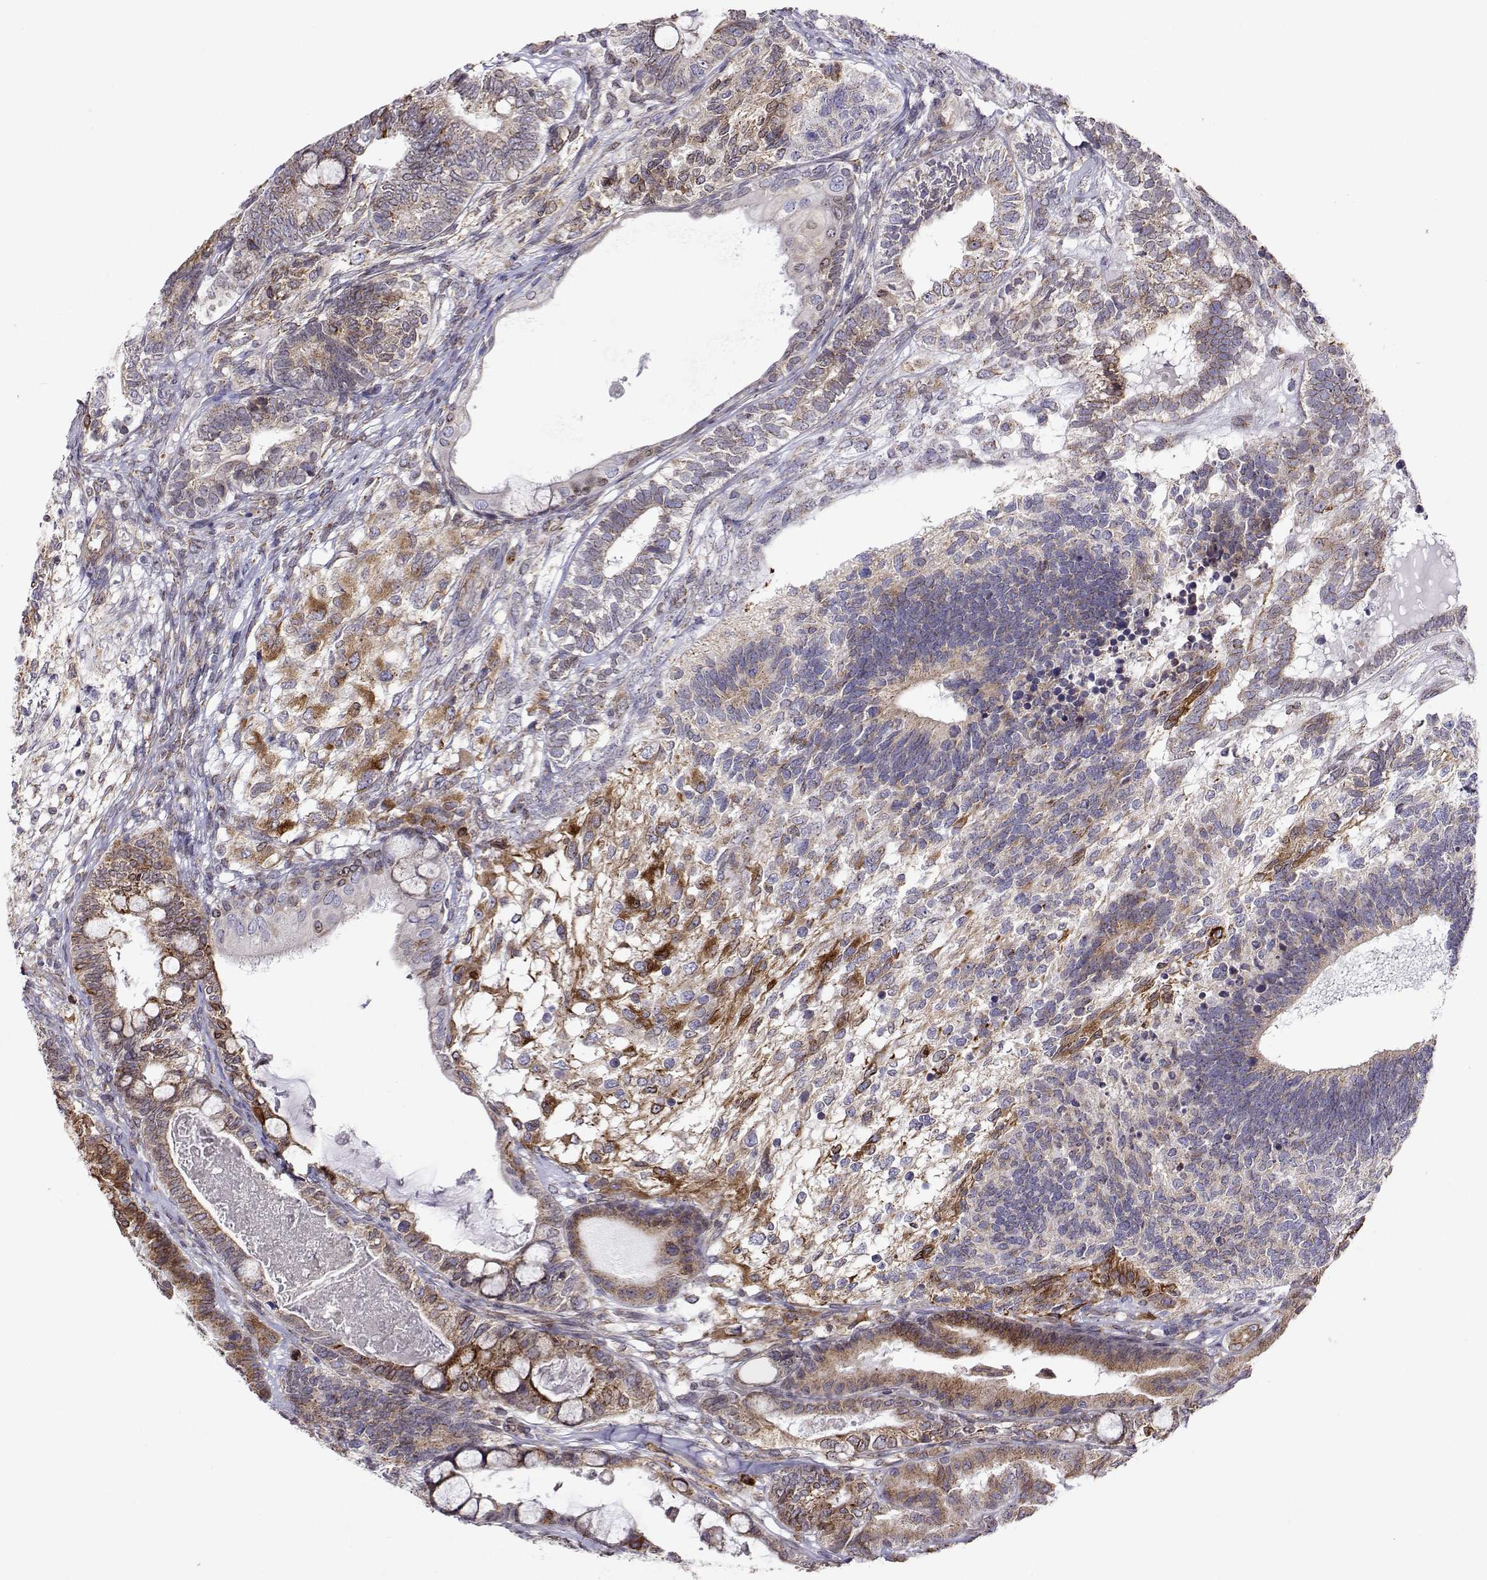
{"staining": {"intensity": "moderate", "quantity": "25%-75%", "location": "cytoplasmic/membranous"}, "tissue": "testis cancer", "cell_type": "Tumor cells", "image_type": "cancer", "snomed": [{"axis": "morphology", "description": "Seminoma, NOS"}, {"axis": "morphology", "description": "Carcinoma, Embryonal, NOS"}, {"axis": "topography", "description": "Testis"}], "caption": "Approximately 25%-75% of tumor cells in human seminoma (testis) reveal moderate cytoplasmic/membranous protein staining as visualized by brown immunohistochemical staining.", "gene": "PGRMC2", "patient": {"sex": "male", "age": 41}}